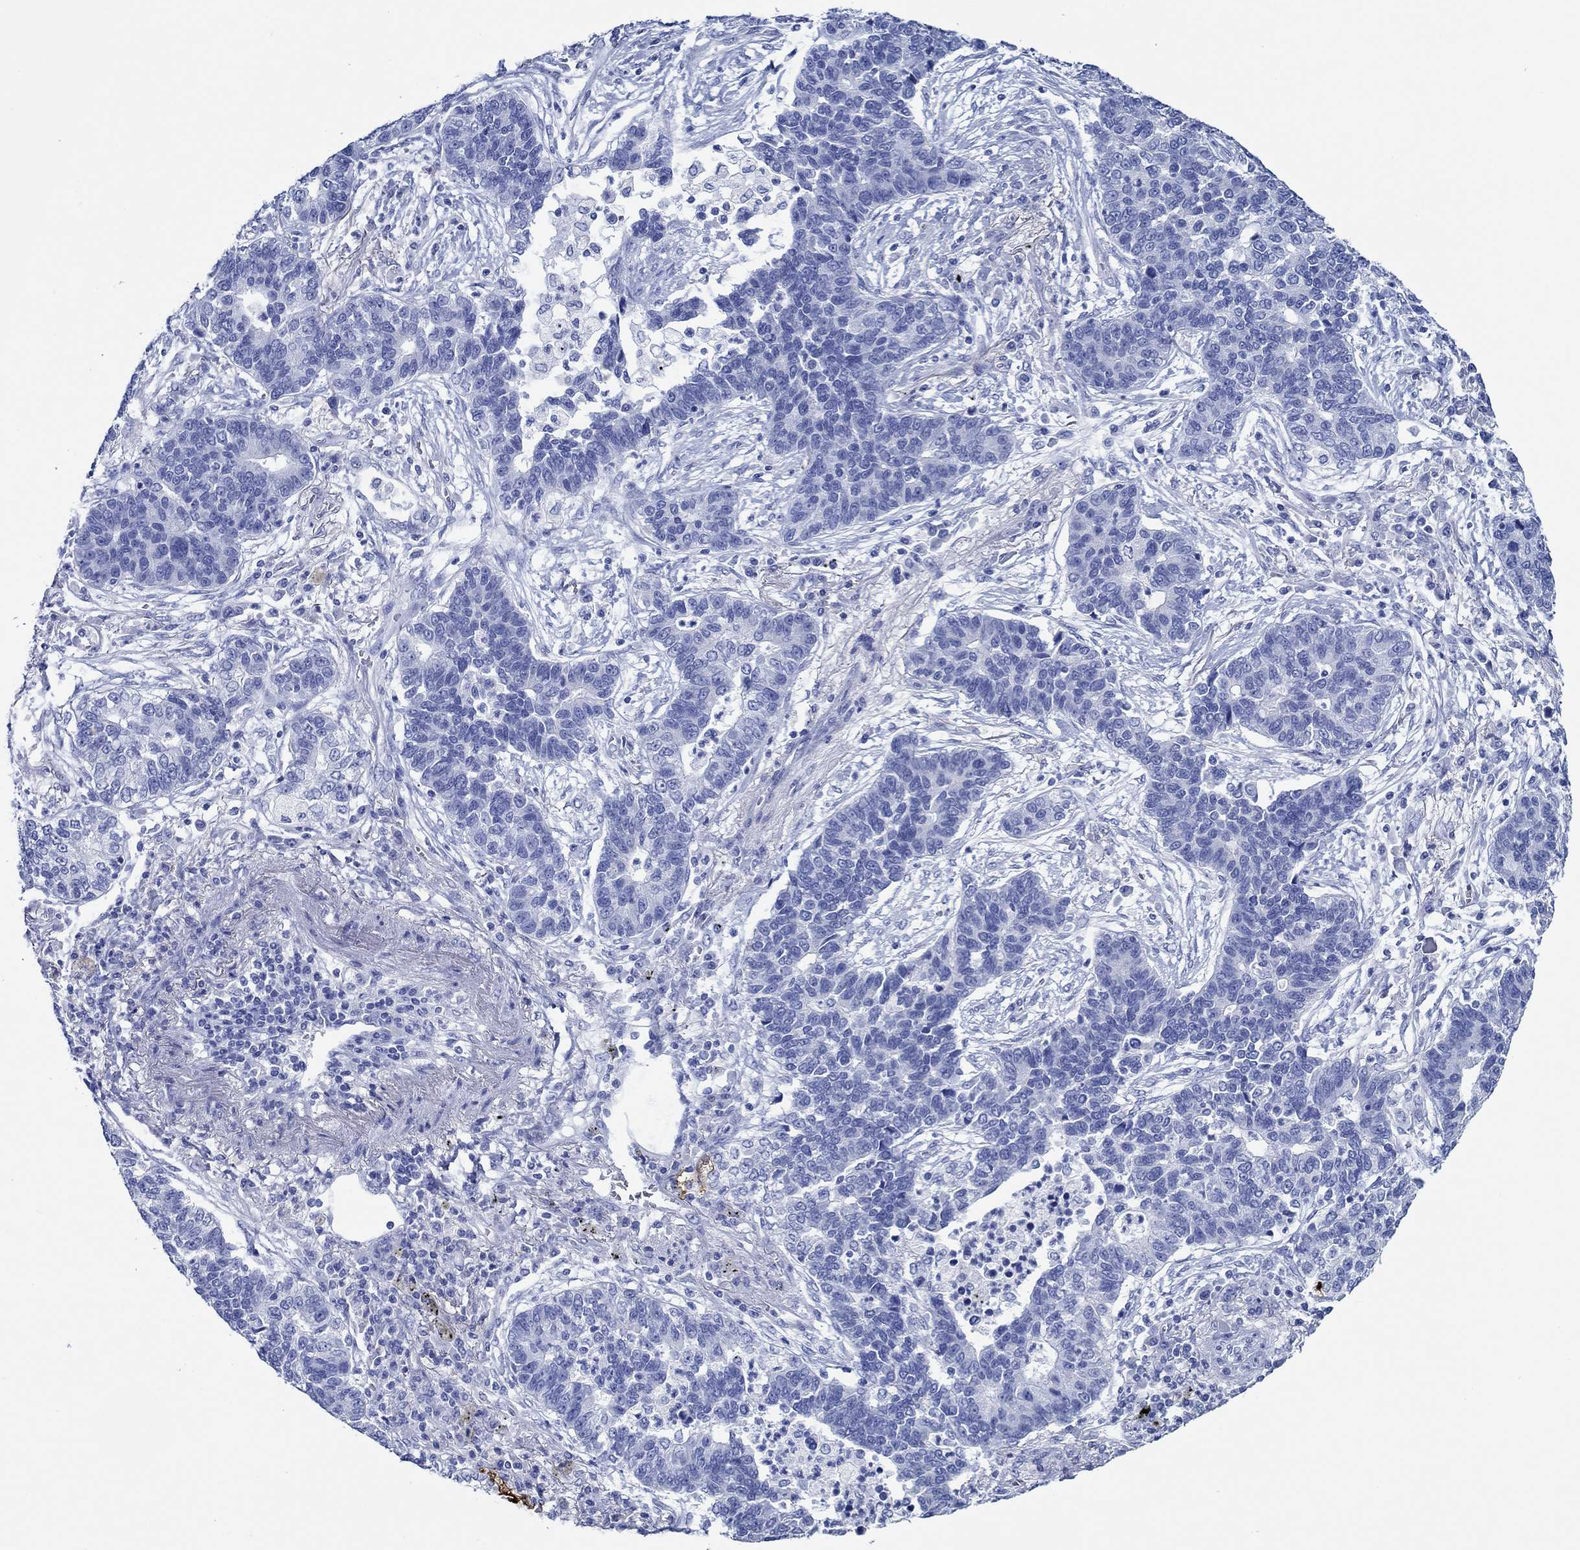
{"staining": {"intensity": "negative", "quantity": "none", "location": "none"}, "tissue": "lung cancer", "cell_type": "Tumor cells", "image_type": "cancer", "snomed": [{"axis": "morphology", "description": "Adenocarcinoma, NOS"}, {"axis": "topography", "description": "Lung"}], "caption": "IHC micrograph of human lung cancer (adenocarcinoma) stained for a protein (brown), which reveals no staining in tumor cells. (DAB IHC, high magnification).", "gene": "IGFBP6", "patient": {"sex": "female", "age": 57}}